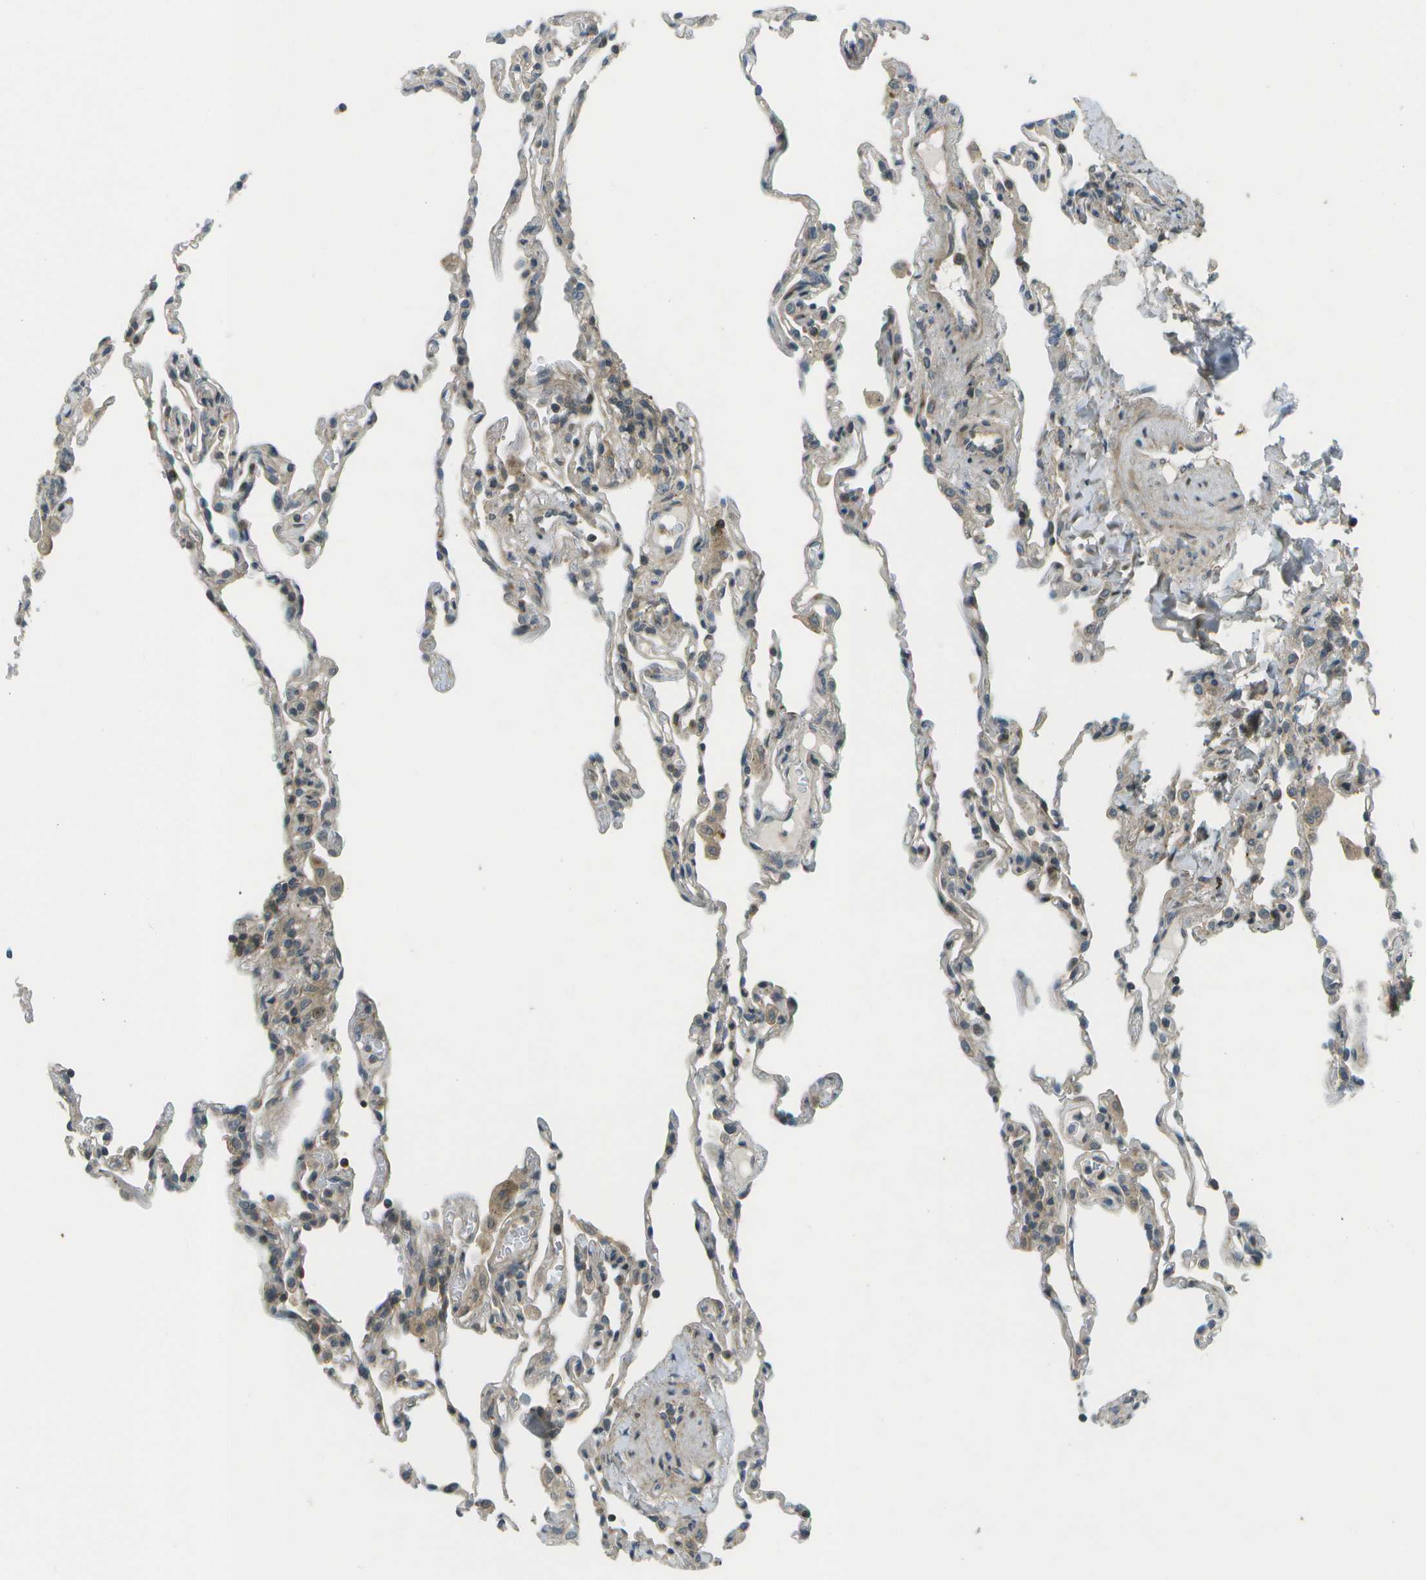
{"staining": {"intensity": "weak", "quantity": ">75%", "location": "cytoplasmic/membranous"}, "tissue": "lung", "cell_type": "Alveolar cells", "image_type": "normal", "snomed": [{"axis": "morphology", "description": "Normal tissue, NOS"}, {"axis": "topography", "description": "Lung"}], "caption": "A high-resolution image shows IHC staining of unremarkable lung, which exhibits weak cytoplasmic/membranous staining in approximately >75% of alveolar cells.", "gene": "WNK2", "patient": {"sex": "male", "age": 59}}